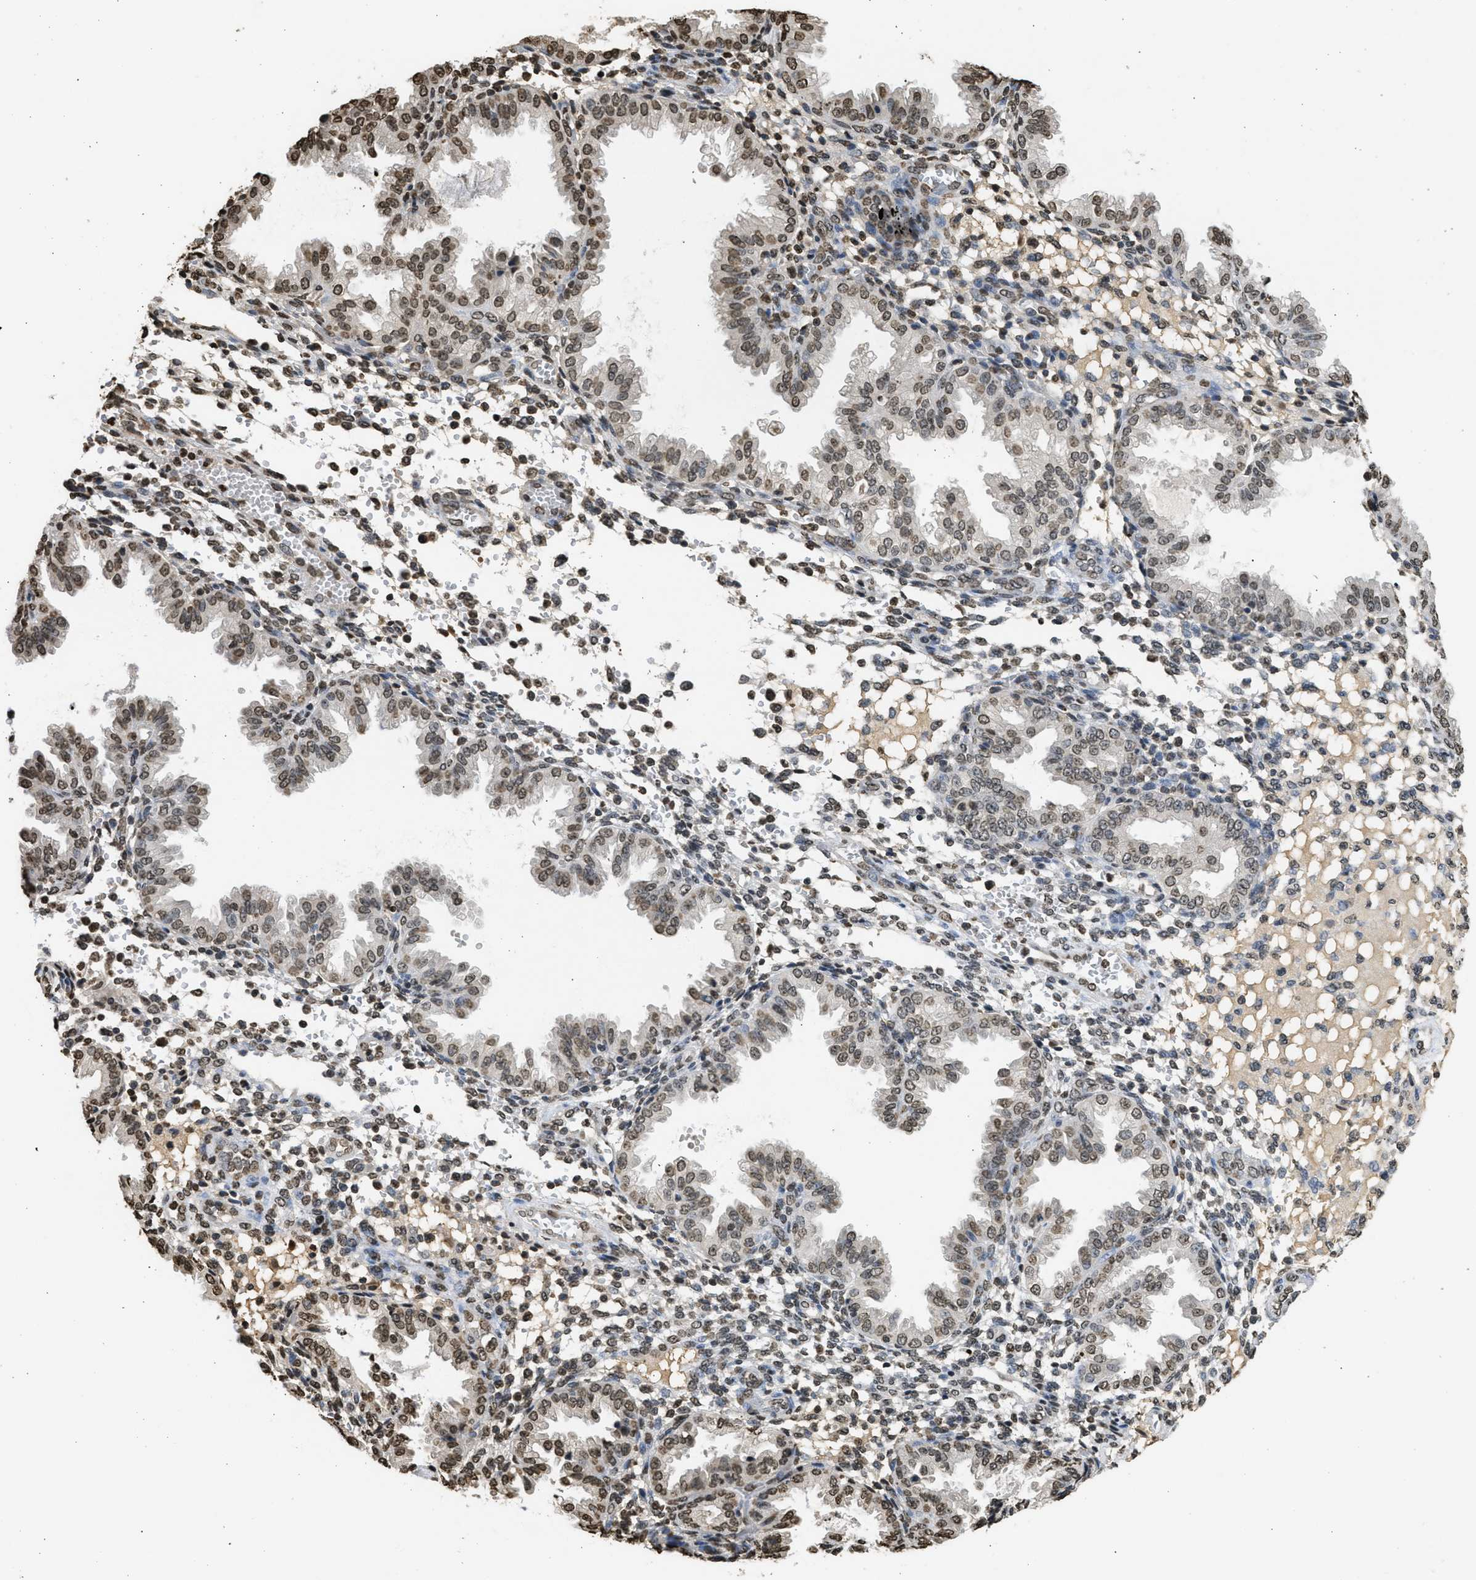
{"staining": {"intensity": "weak", "quantity": "25%-75%", "location": "nuclear"}, "tissue": "endometrium", "cell_type": "Cells in endometrial stroma", "image_type": "normal", "snomed": [{"axis": "morphology", "description": "Normal tissue, NOS"}, {"axis": "topography", "description": "Endometrium"}], "caption": "The image demonstrates staining of unremarkable endometrium, revealing weak nuclear protein expression (brown color) within cells in endometrial stroma.", "gene": "RRAGC", "patient": {"sex": "female", "age": 33}}